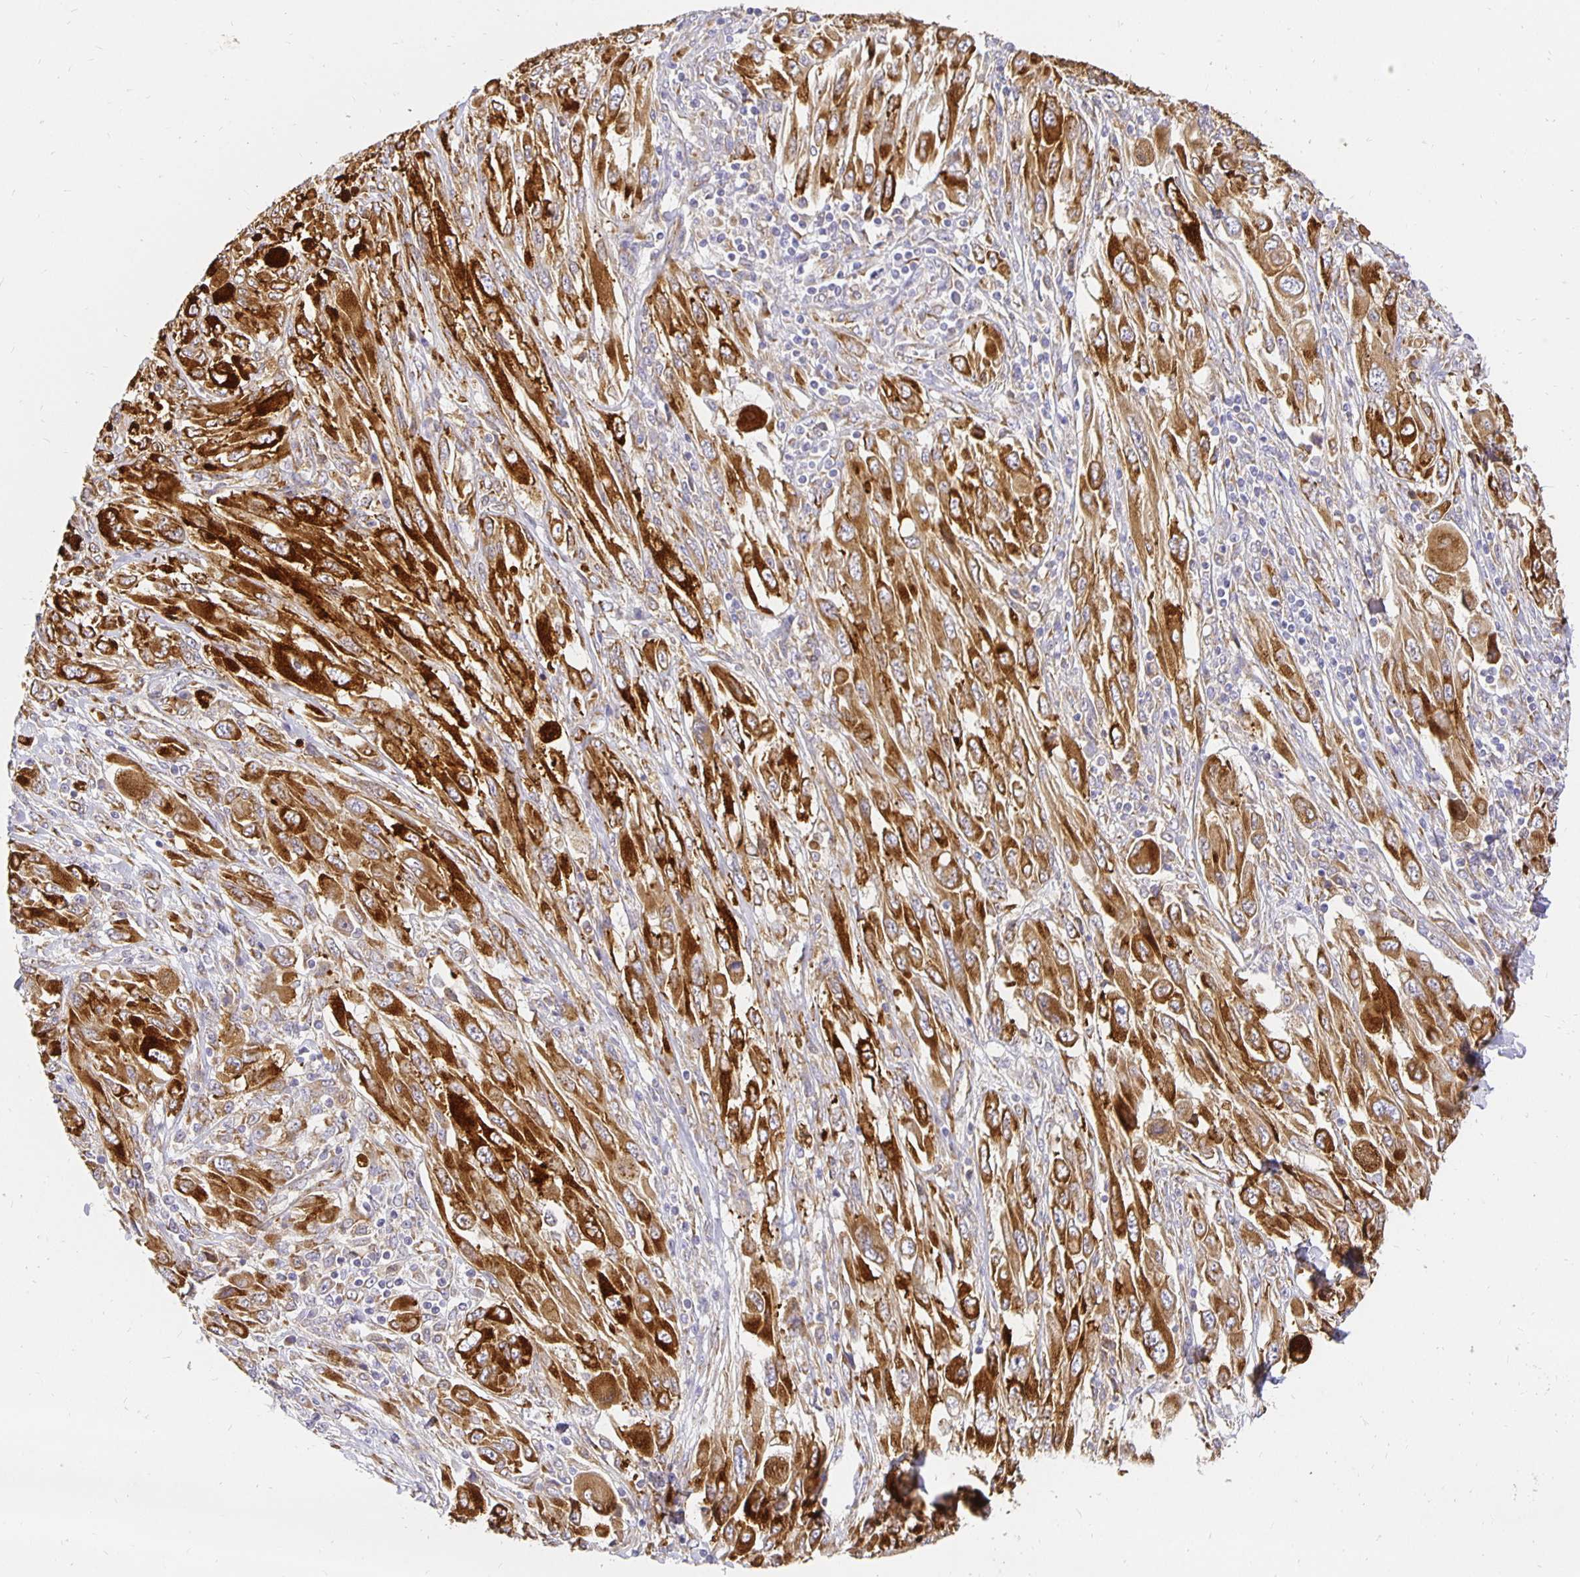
{"staining": {"intensity": "strong", "quantity": ">75%", "location": "cytoplasmic/membranous"}, "tissue": "melanoma", "cell_type": "Tumor cells", "image_type": "cancer", "snomed": [{"axis": "morphology", "description": "Malignant melanoma, NOS"}, {"axis": "topography", "description": "Skin"}], "caption": "Immunohistochemistry micrograph of human malignant melanoma stained for a protein (brown), which reveals high levels of strong cytoplasmic/membranous expression in about >75% of tumor cells.", "gene": "PLOD1", "patient": {"sex": "female", "age": 91}}